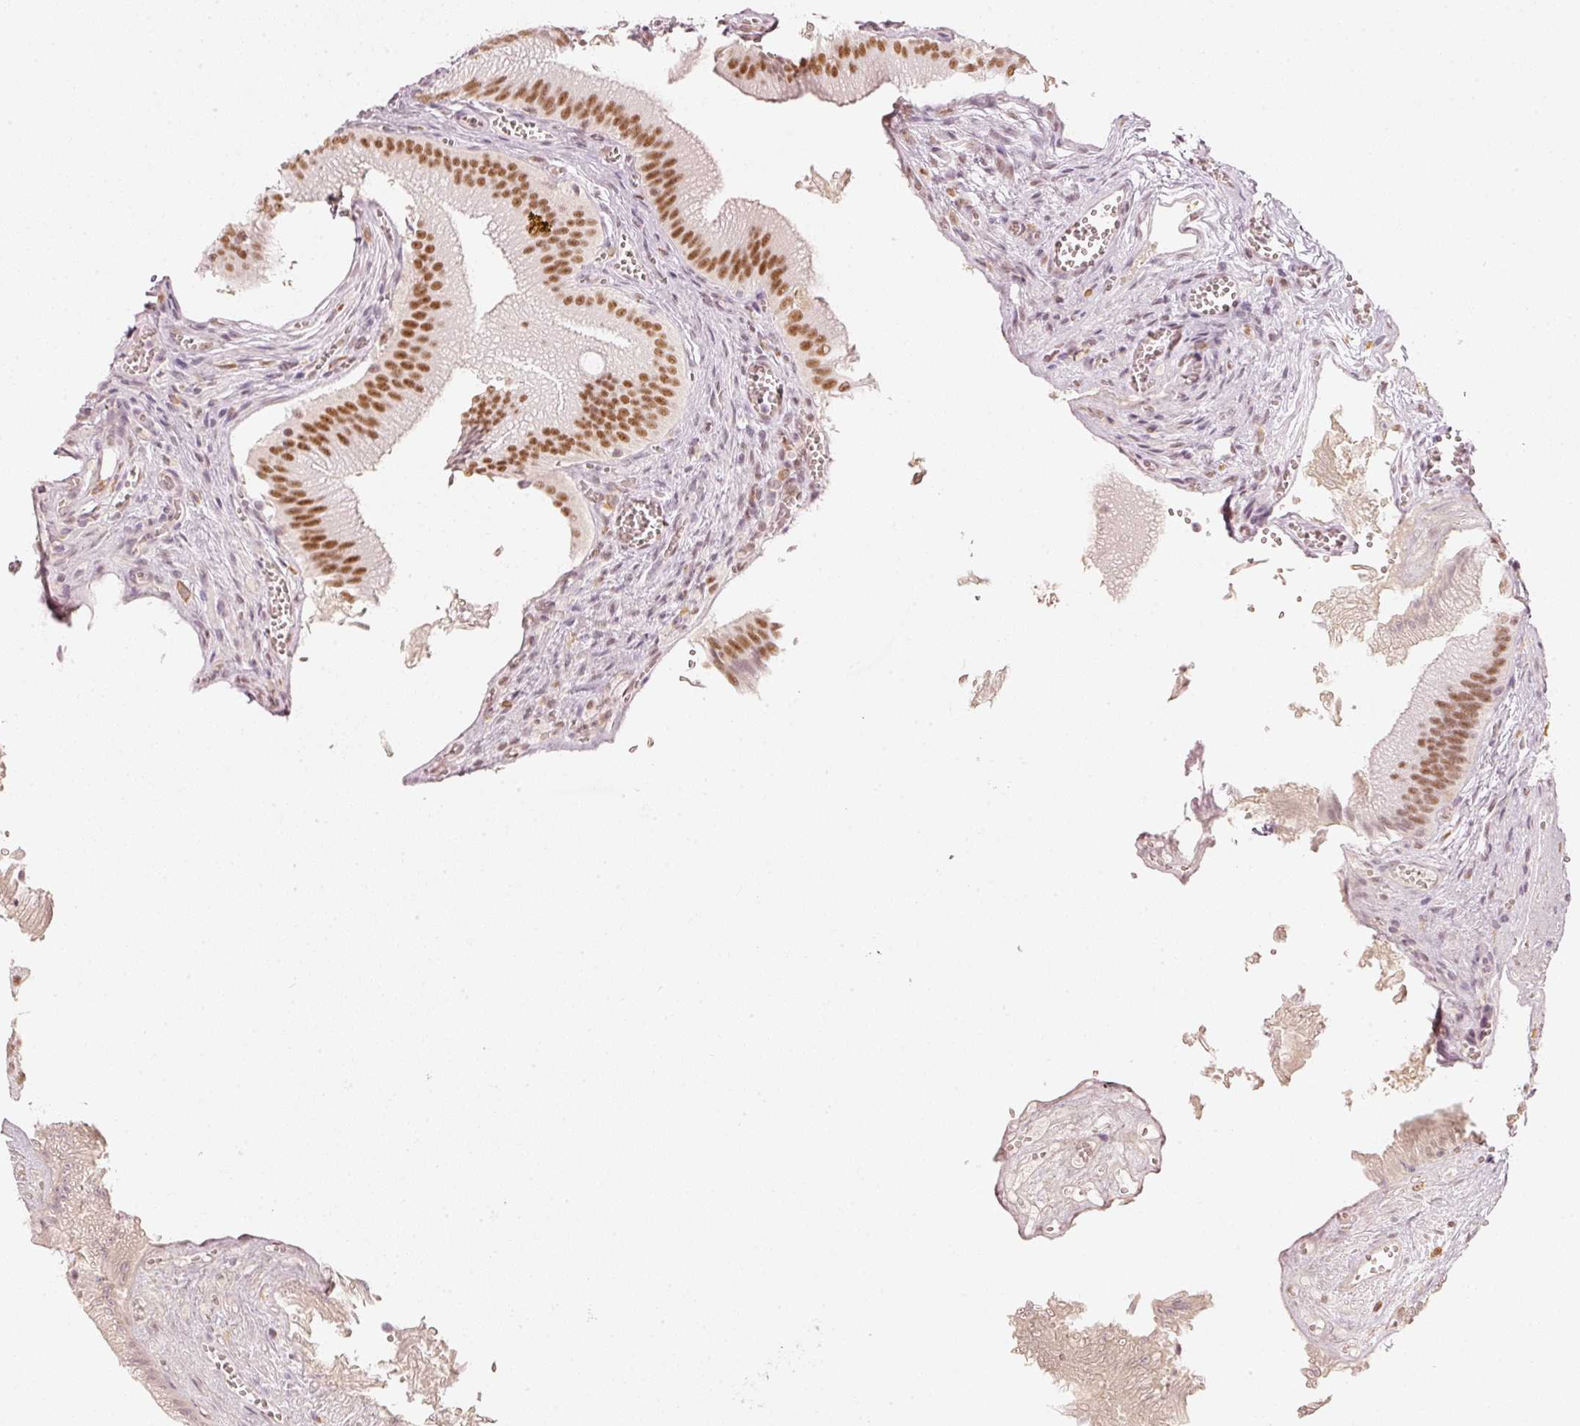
{"staining": {"intensity": "strong", "quantity": ">75%", "location": "nuclear"}, "tissue": "gallbladder", "cell_type": "Glandular cells", "image_type": "normal", "snomed": [{"axis": "morphology", "description": "Normal tissue, NOS"}, {"axis": "topography", "description": "Gallbladder"}], "caption": "Strong nuclear protein positivity is appreciated in about >75% of glandular cells in gallbladder. Nuclei are stained in blue.", "gene": "PPP1R10", "patient": {"sex": "male", "age": 17}}